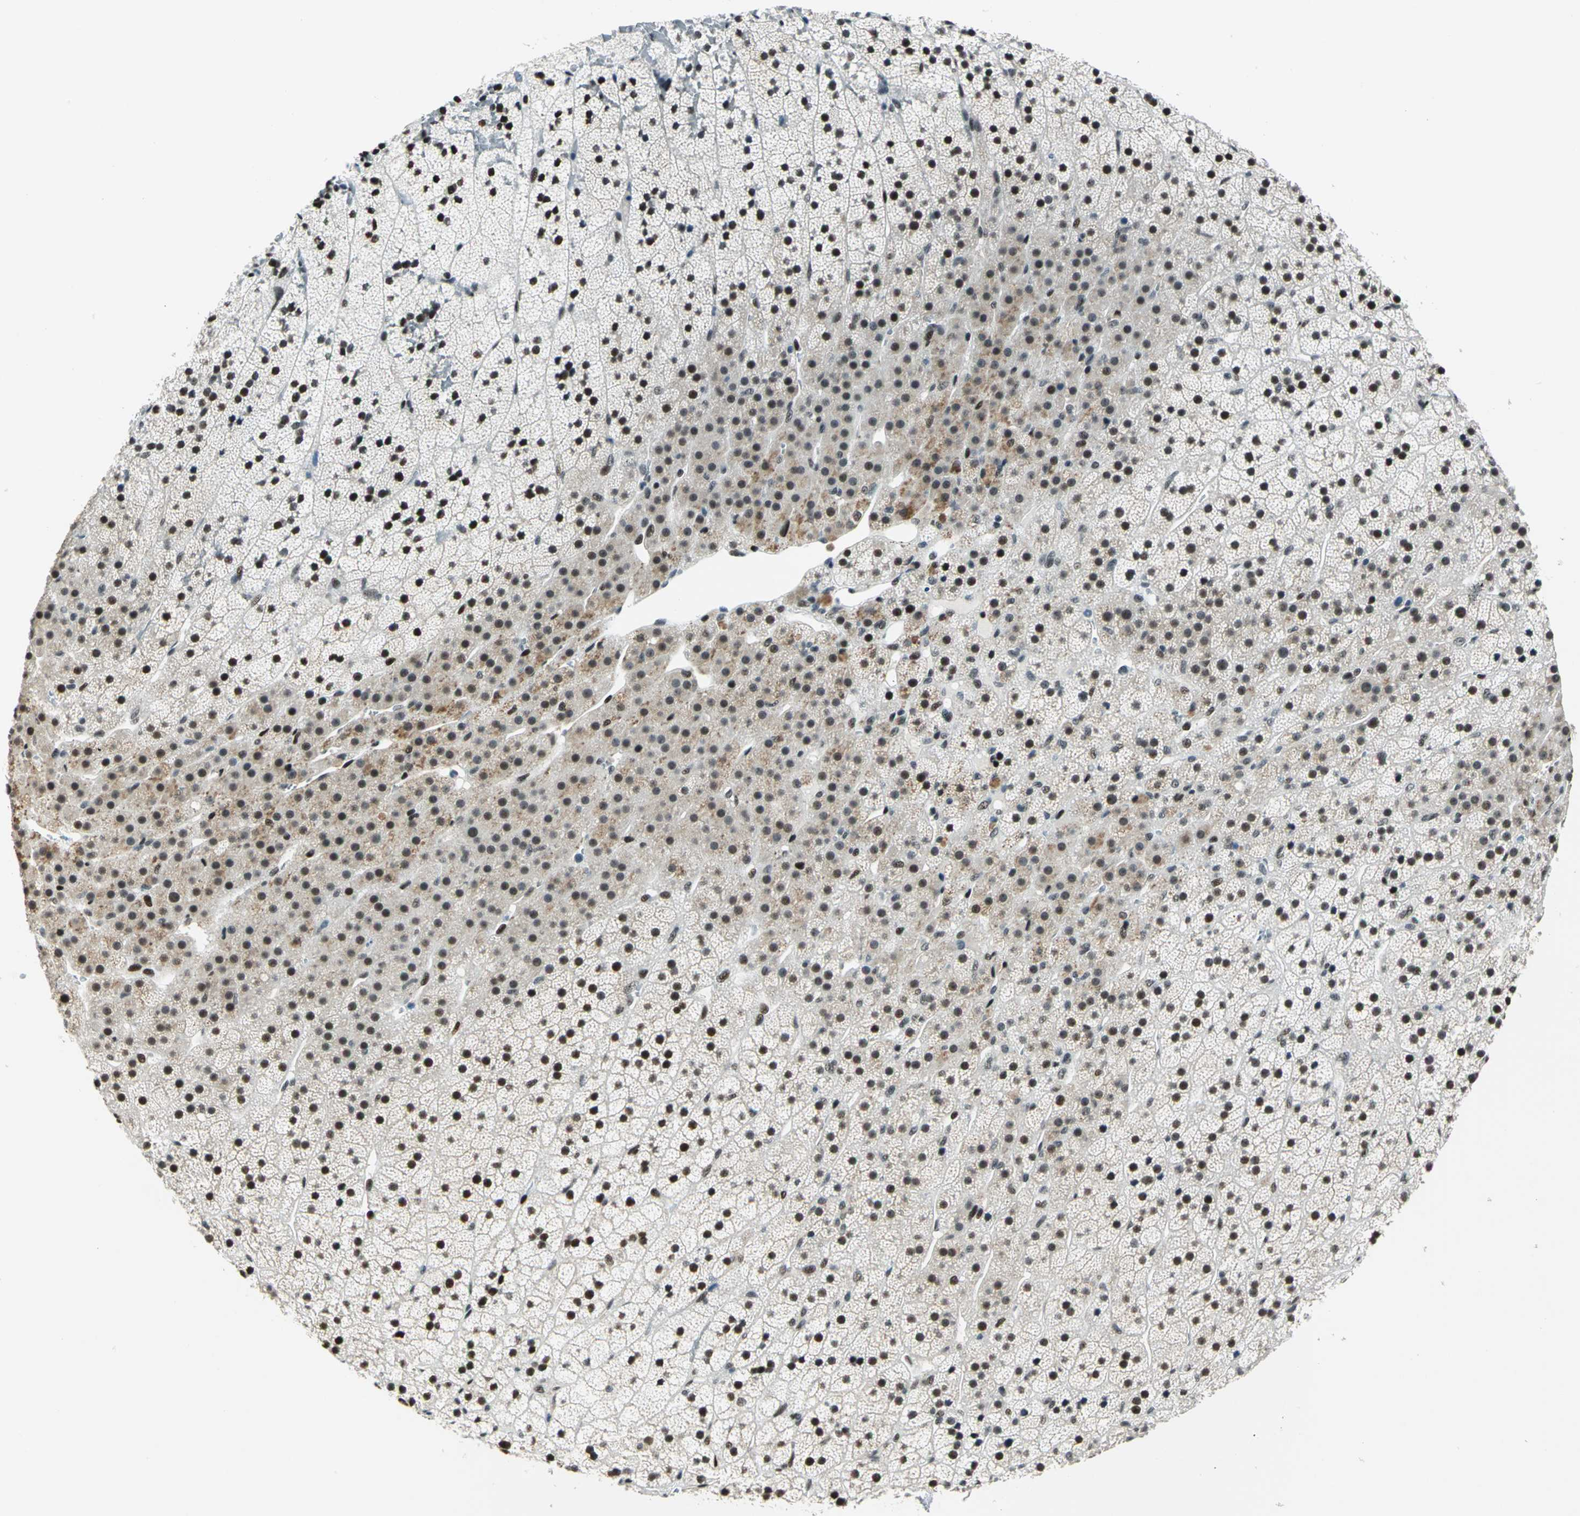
{"staining": {"intensity": "strong", "quantity": ">75%", "location": "cytoplasmic/membranous,nuclear"}, "tissue": "adrenal gland", "cell_type": "Glandular cells", "image_type": "normal", "snomed": [{"axis": "morphology", "description": "Normal tissue, NOS"}, {"axis": "topography", "description": "Adrenal gland"}], "caption": "Immunohistochemical staining of benign adrenal gland exhibits high levels of strong cytoplasmic/membranous,nuclear expression in about >75% of glandular cells. The protein of interest is shown in brown color, while the nuclei are stained blue.", "gene": "KAT6B", "patient": {"sex": "male", "age": 35}}